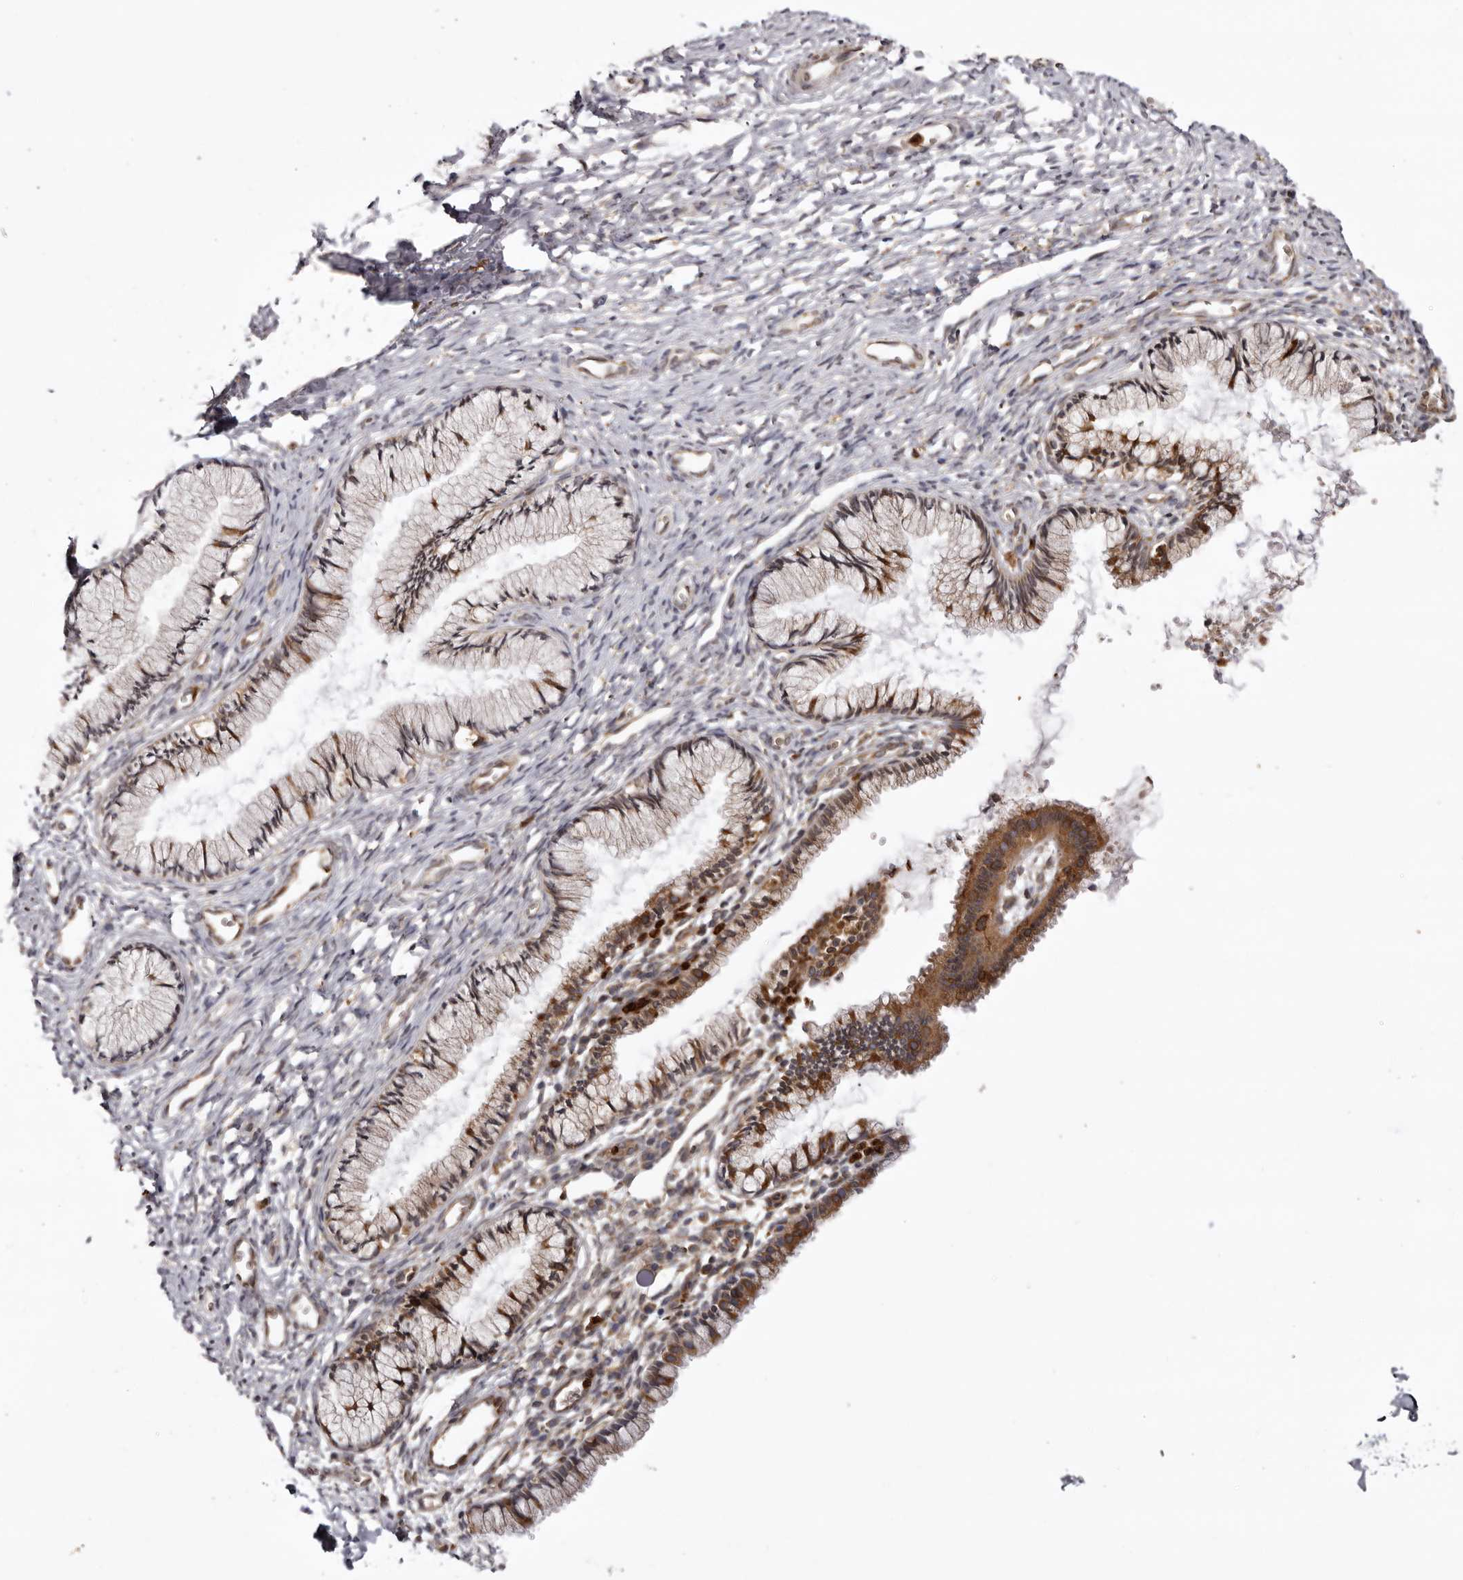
{"staining": {"intensity": "moderate", "quantity": ">75%", "location": "cytoplasmic/membranous"}, "tissue": "cervix", "cell_type": "Glandular cells", "image_type": "normal", "snomed": [{"axis": "morphology", "description": "Normal tissue, NOS"}, {"axis": "topography", "description": "Cervix"}], "caption": "This image reveals immunohistochemistry (IHC) staining of unremarkable human cervix, with medium moderate cytoplasmic/membranous positivity in approximately >75% of glandular cells.", "gene": "C4orf3", "patient": {"sex": "female", "age": 27}}